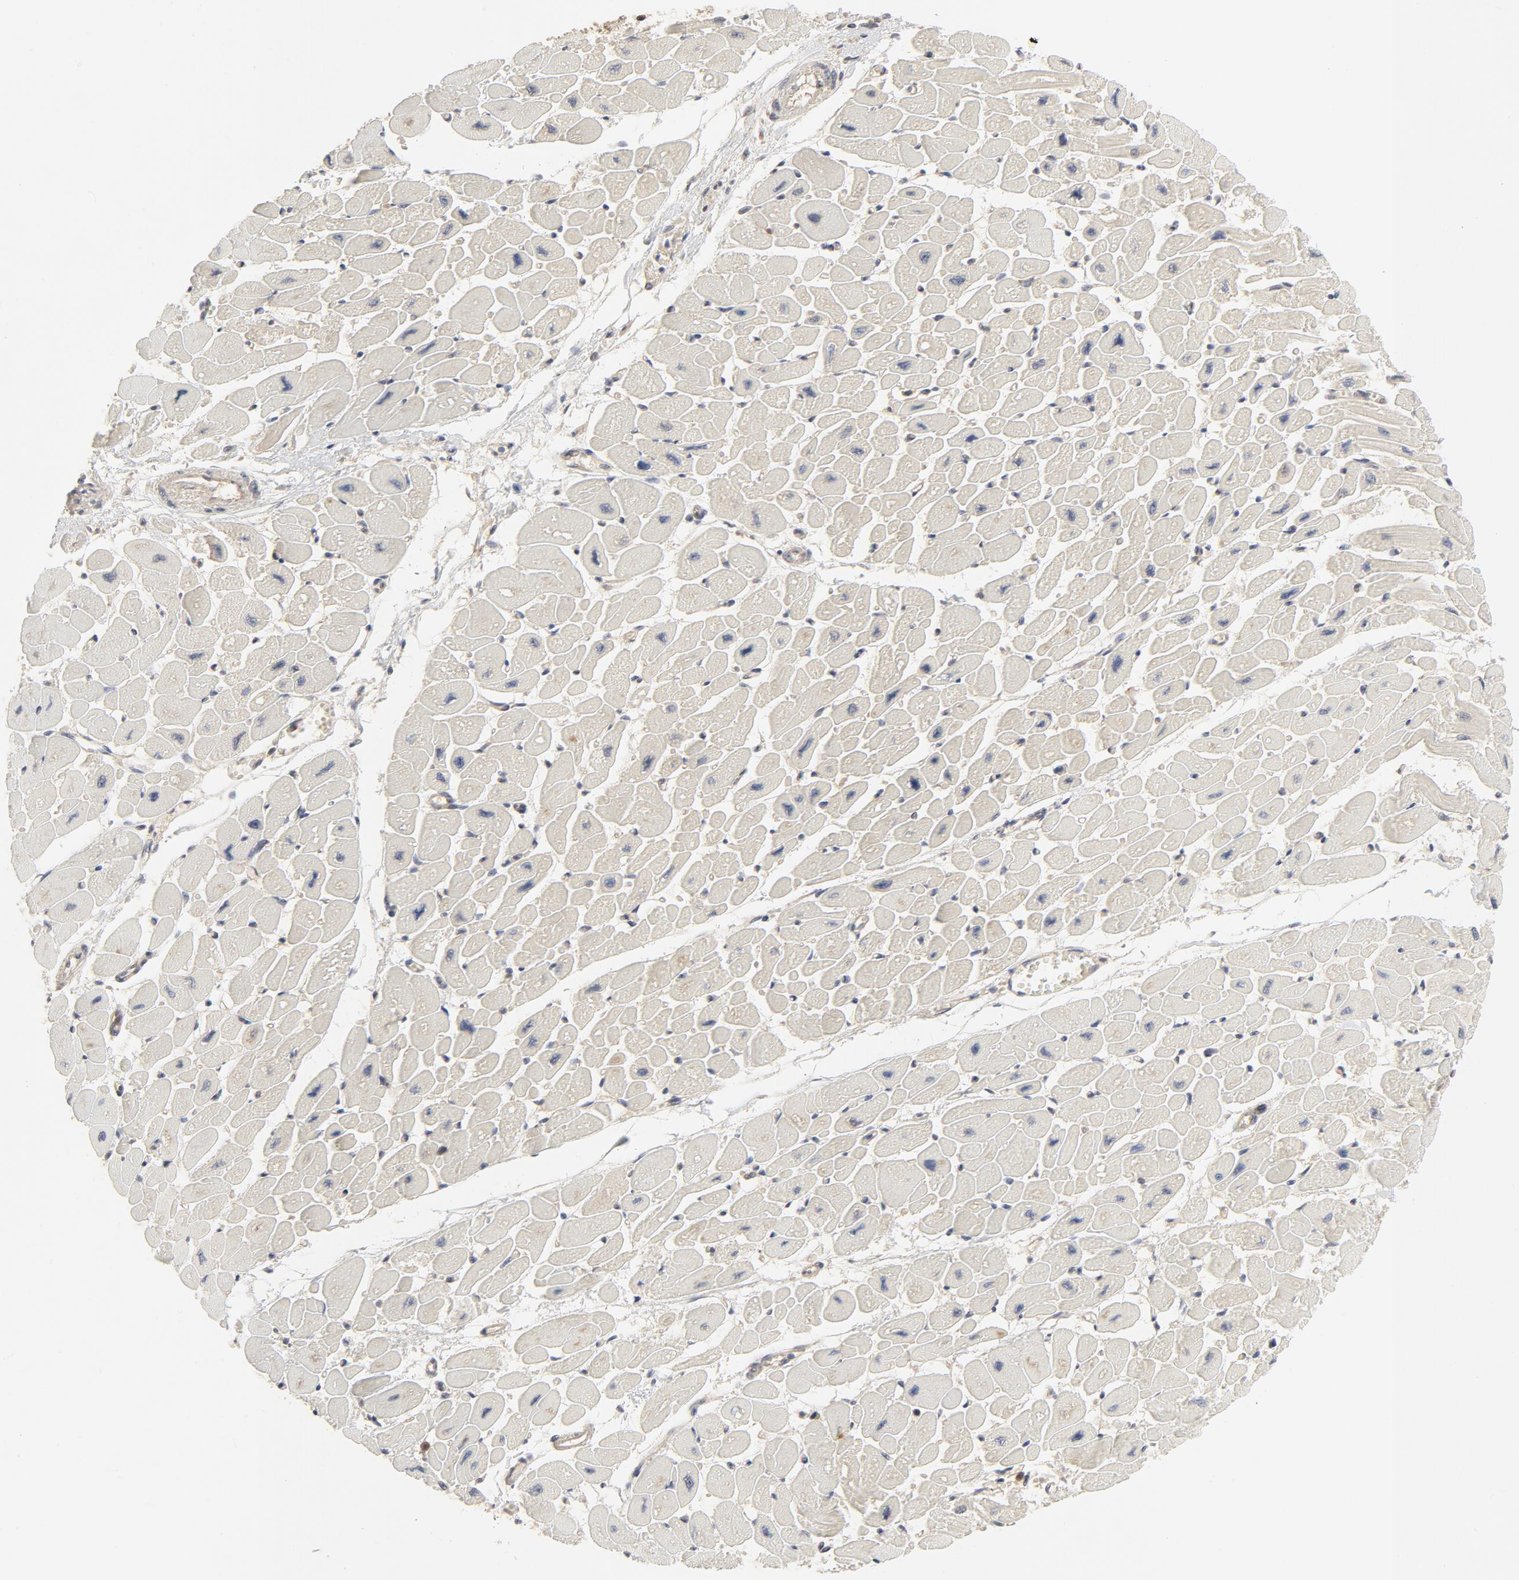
{"staining": {"intensity": "weak", "quantity": "25%-75%", "location": "cytoplasmic/membranous,nuclear"}, "tissue": "heart muscle", "cell_type": "Cardiomyocytes", "image_type": "normal", "snomed": [{"axis": "morphology", "description": "Normal tissue, NOS"}, {"axis": "topography", "description": "Heart"}], "caption": "DAB immunohistochemical staining of normal human heart muscle shows weak cytoplasmic/membranous,nuclear protein expression in about 25%-75% of cardiomyocytes.", "gene": "NEDD8", "patient": {"sex": "female", "age": 54}}